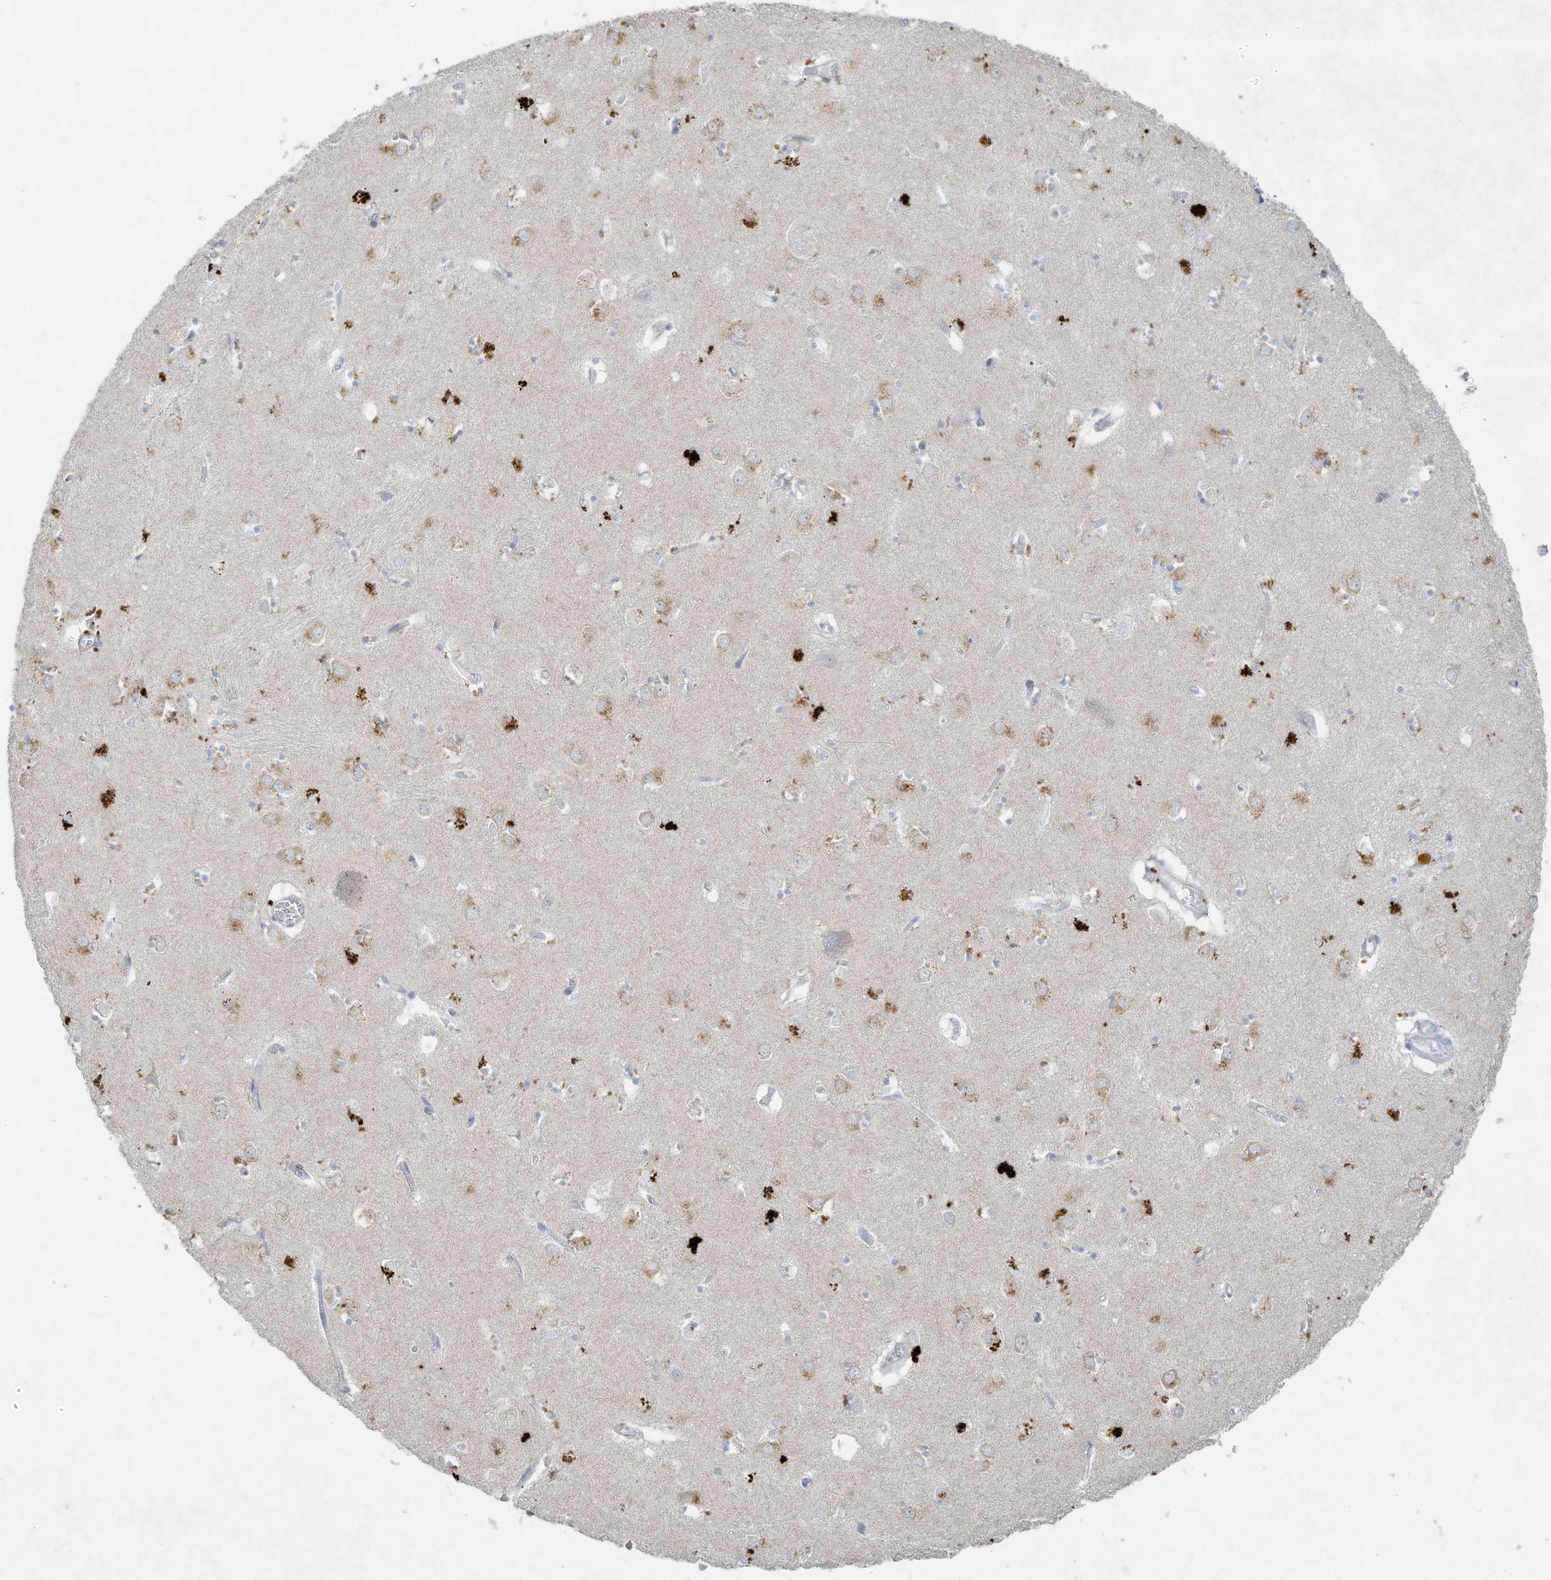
{"staining": {"intensity": "negative", "quantity": "none", "location": "none"}, "tissue": "caudate", "cell_type": "Glial cells", "image_type": "normal", "snomed": [{"axis": "morphology", "description": "Normal tissue, NOS"}, {"axis": "topography", "description": "Lateral ventricle wall"}], "caption": "Immunohistochemistry image of normal human caudate stained for a protein (brown), which reveals no staining in glial cells.", "gene": "TUBE1", "patient": {"sex": "male", "age": 70}}